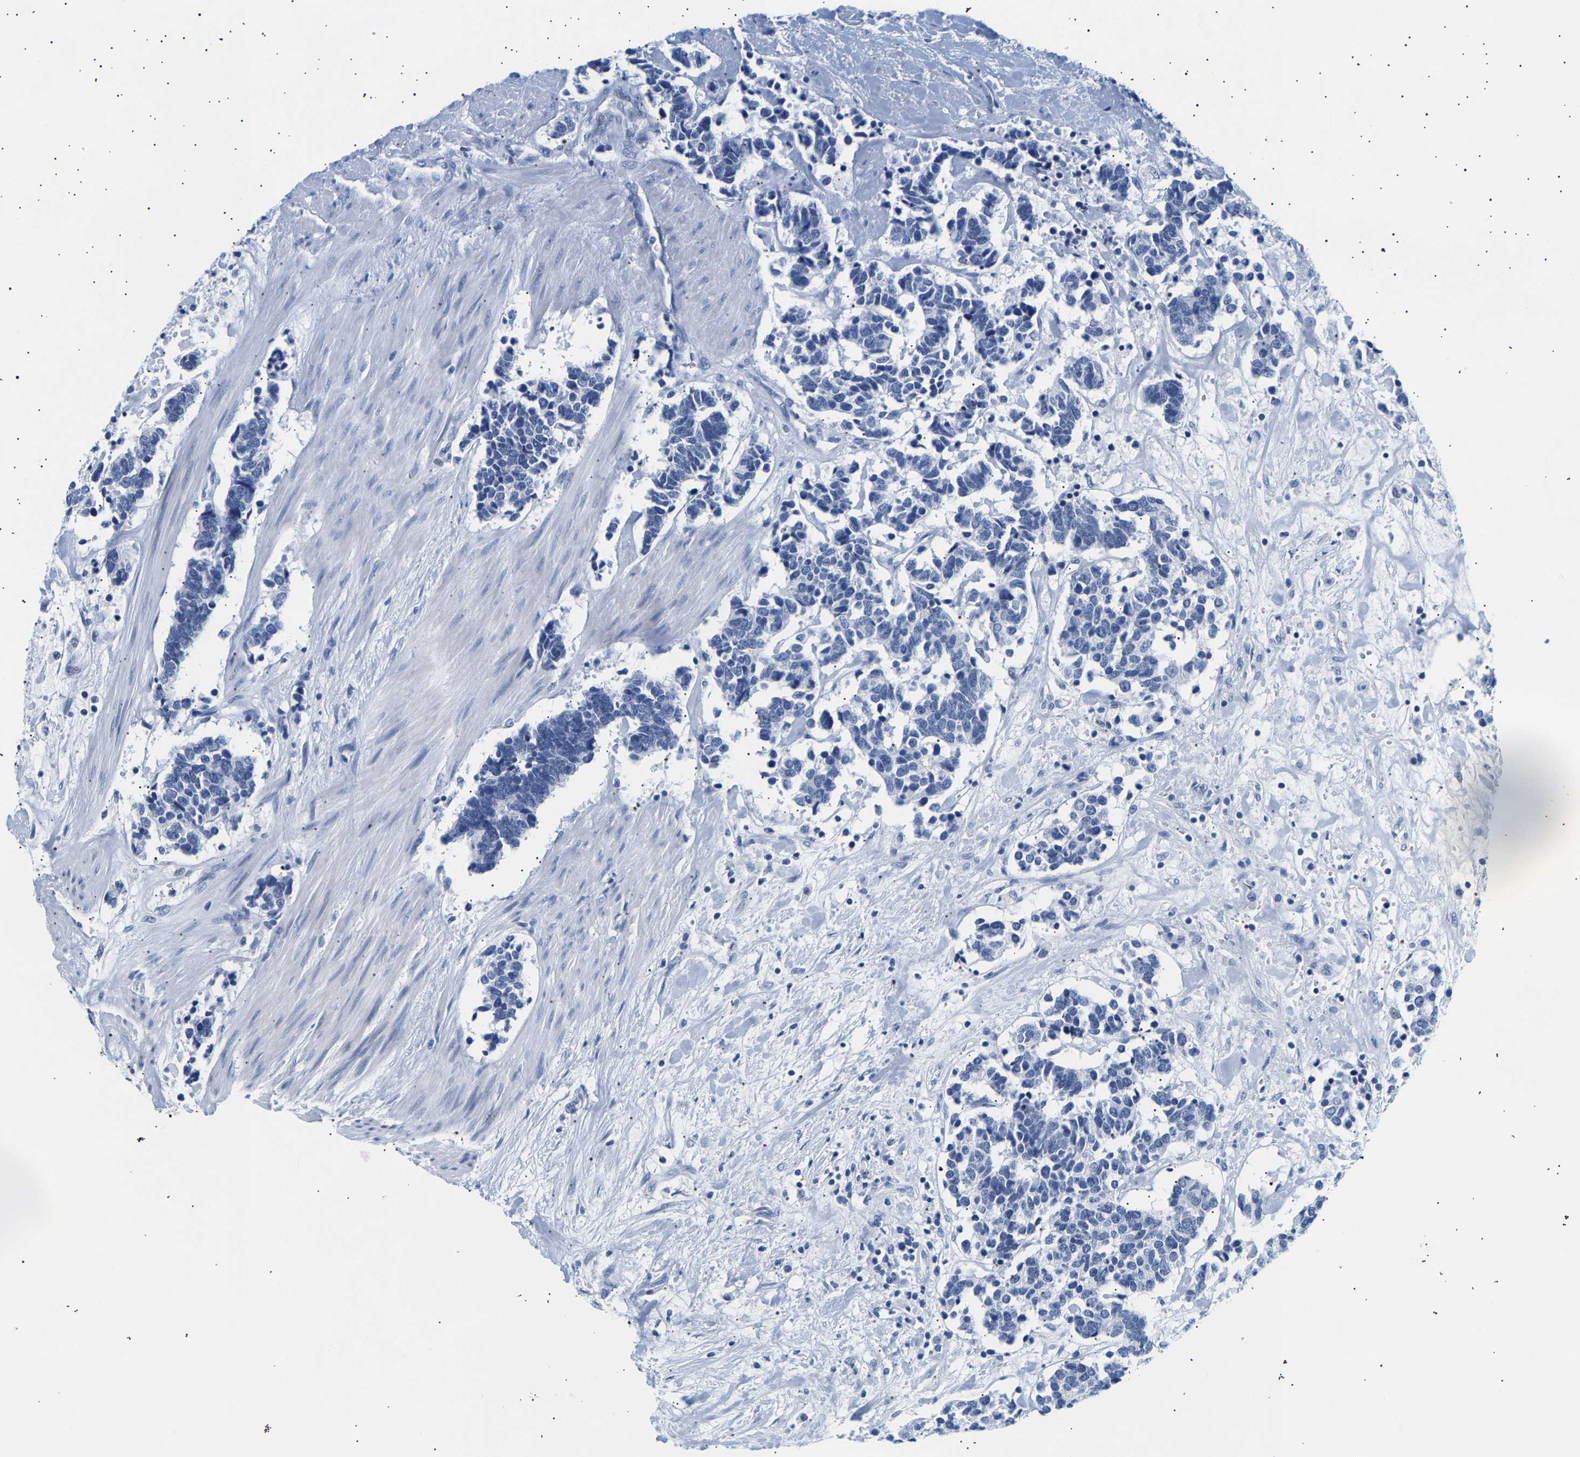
{"staining": {"intensity": "negative", "quantity": "none", "location": "none"}, "tissue": "carcinoid", "cell_type": "Tumor cells", "image_type": "cancer", "snomed": [{"axis": "morphology", "description": "Carcinoma, NOS"}, {"axis": "morphology", "description": "Carcinoid, malignant, NOS"}, {"axis": "topography", "description": "Urinary bladder"}], "caption": "Malignant carcinoid stained for a protein using IHC exhibits no staining tumor cells.", "gene": "SPINK2", "patient": {"sex": "male", "age": 57}}